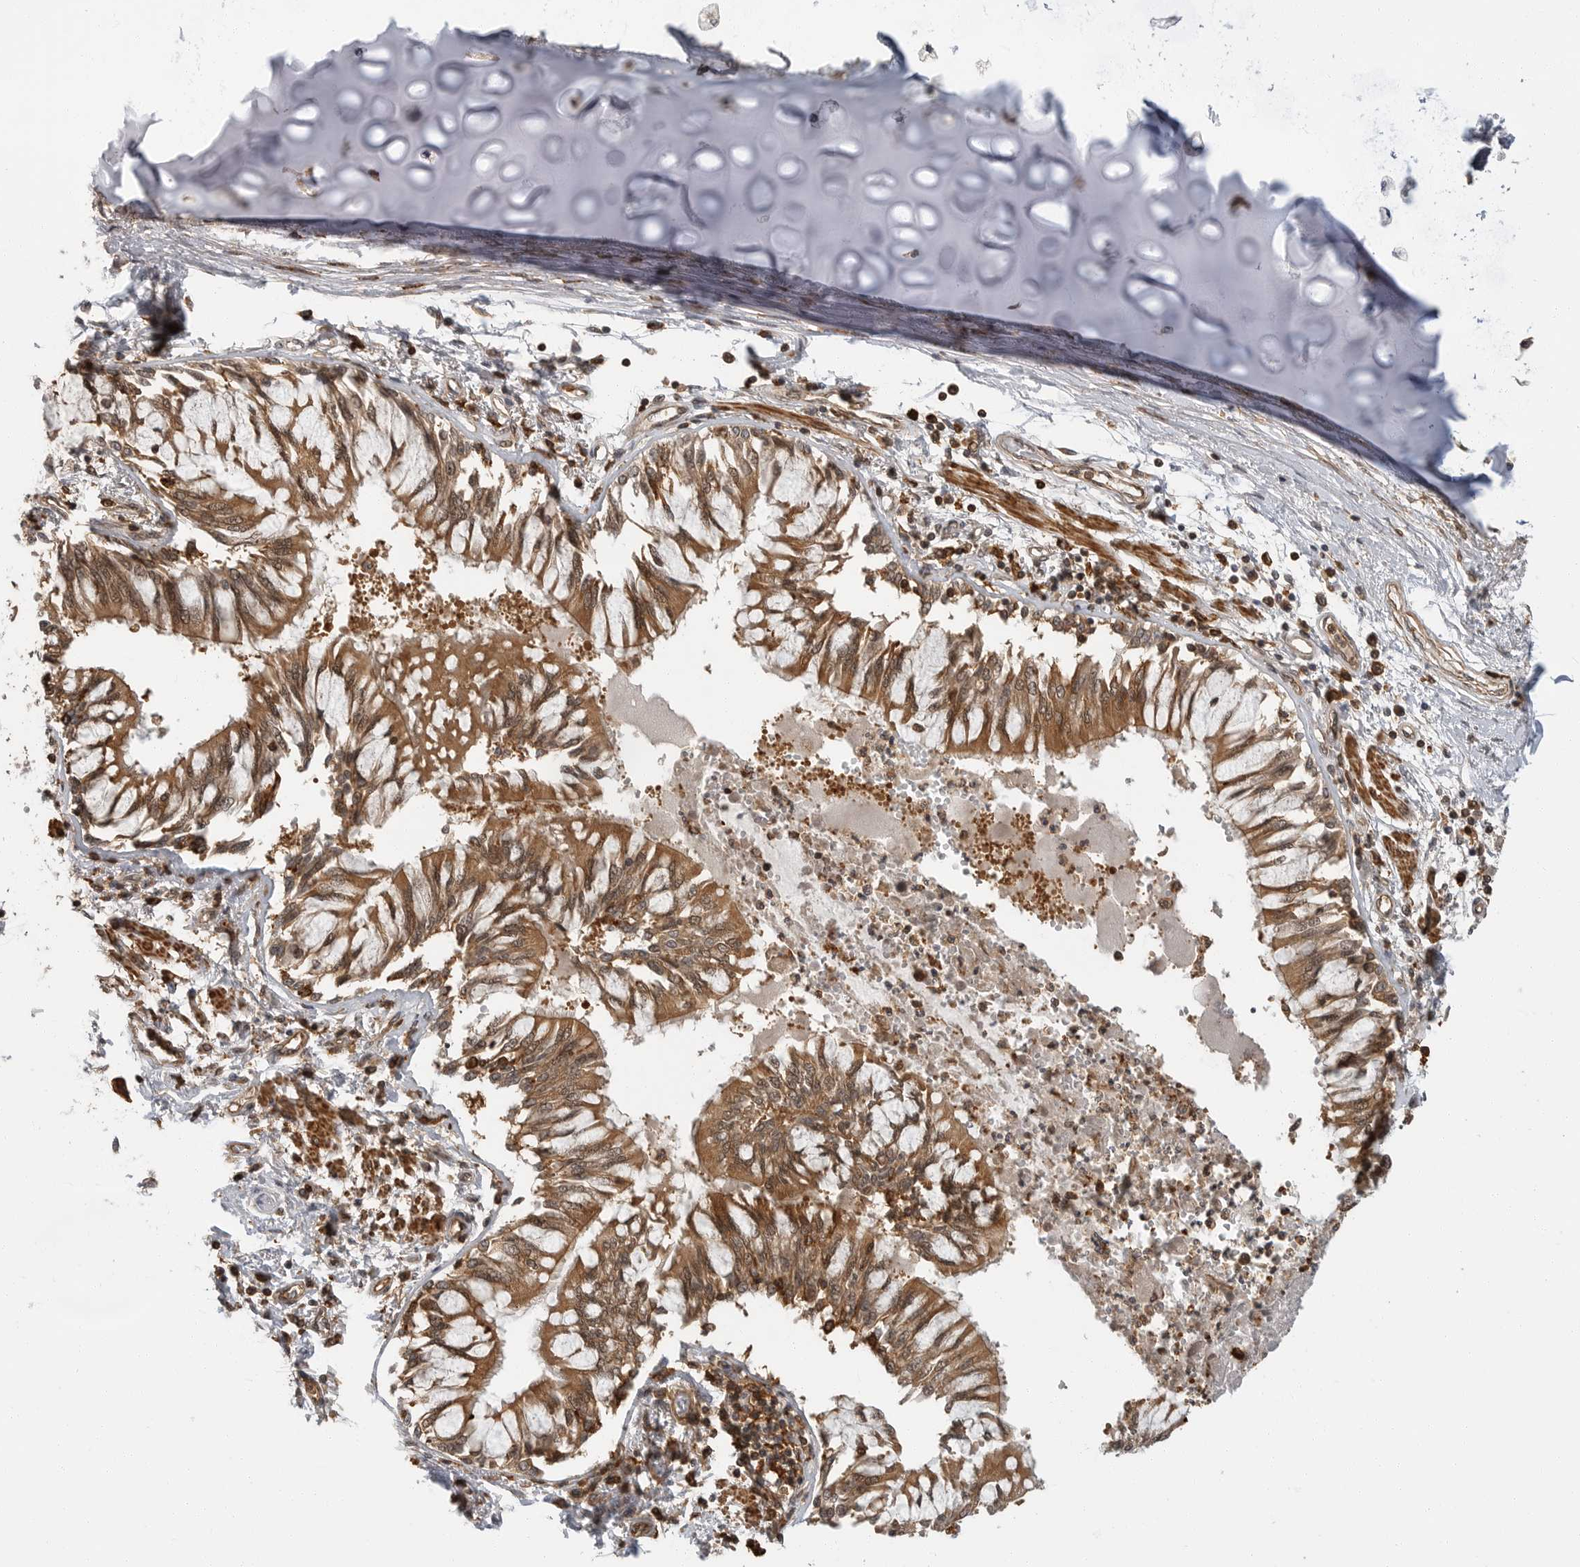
{"staining": {"intensity": "strong", "quantity": ">75%", "location": "cytoplasmic/membranous"}, "tissue": "bronchus", "cell_type": "Respiratory epithelial cells", "image_type": "normal", "snomed": [{"axis": "morphology", "description": "Normal tissue, NOS"}, {"axis": "topography", "description": "Cartilage tissue"}, {"axis": "topography", "description": "Bronchus"}, {"axis": "topography", "description": "Lung"}], "caption": "A high-resolution photomicrograph shows IHC staining of normal bronchus, which reveals strong cytoplasmic/membranous expression in about >75% of respiratory epithelial cells. The staining was performed using DAB, with brown indicating positive protein expression. Nuclei are stained blue with hematoxylin.", "gene": "ERN1", "patient": {"sex": "female", "age": 49}}